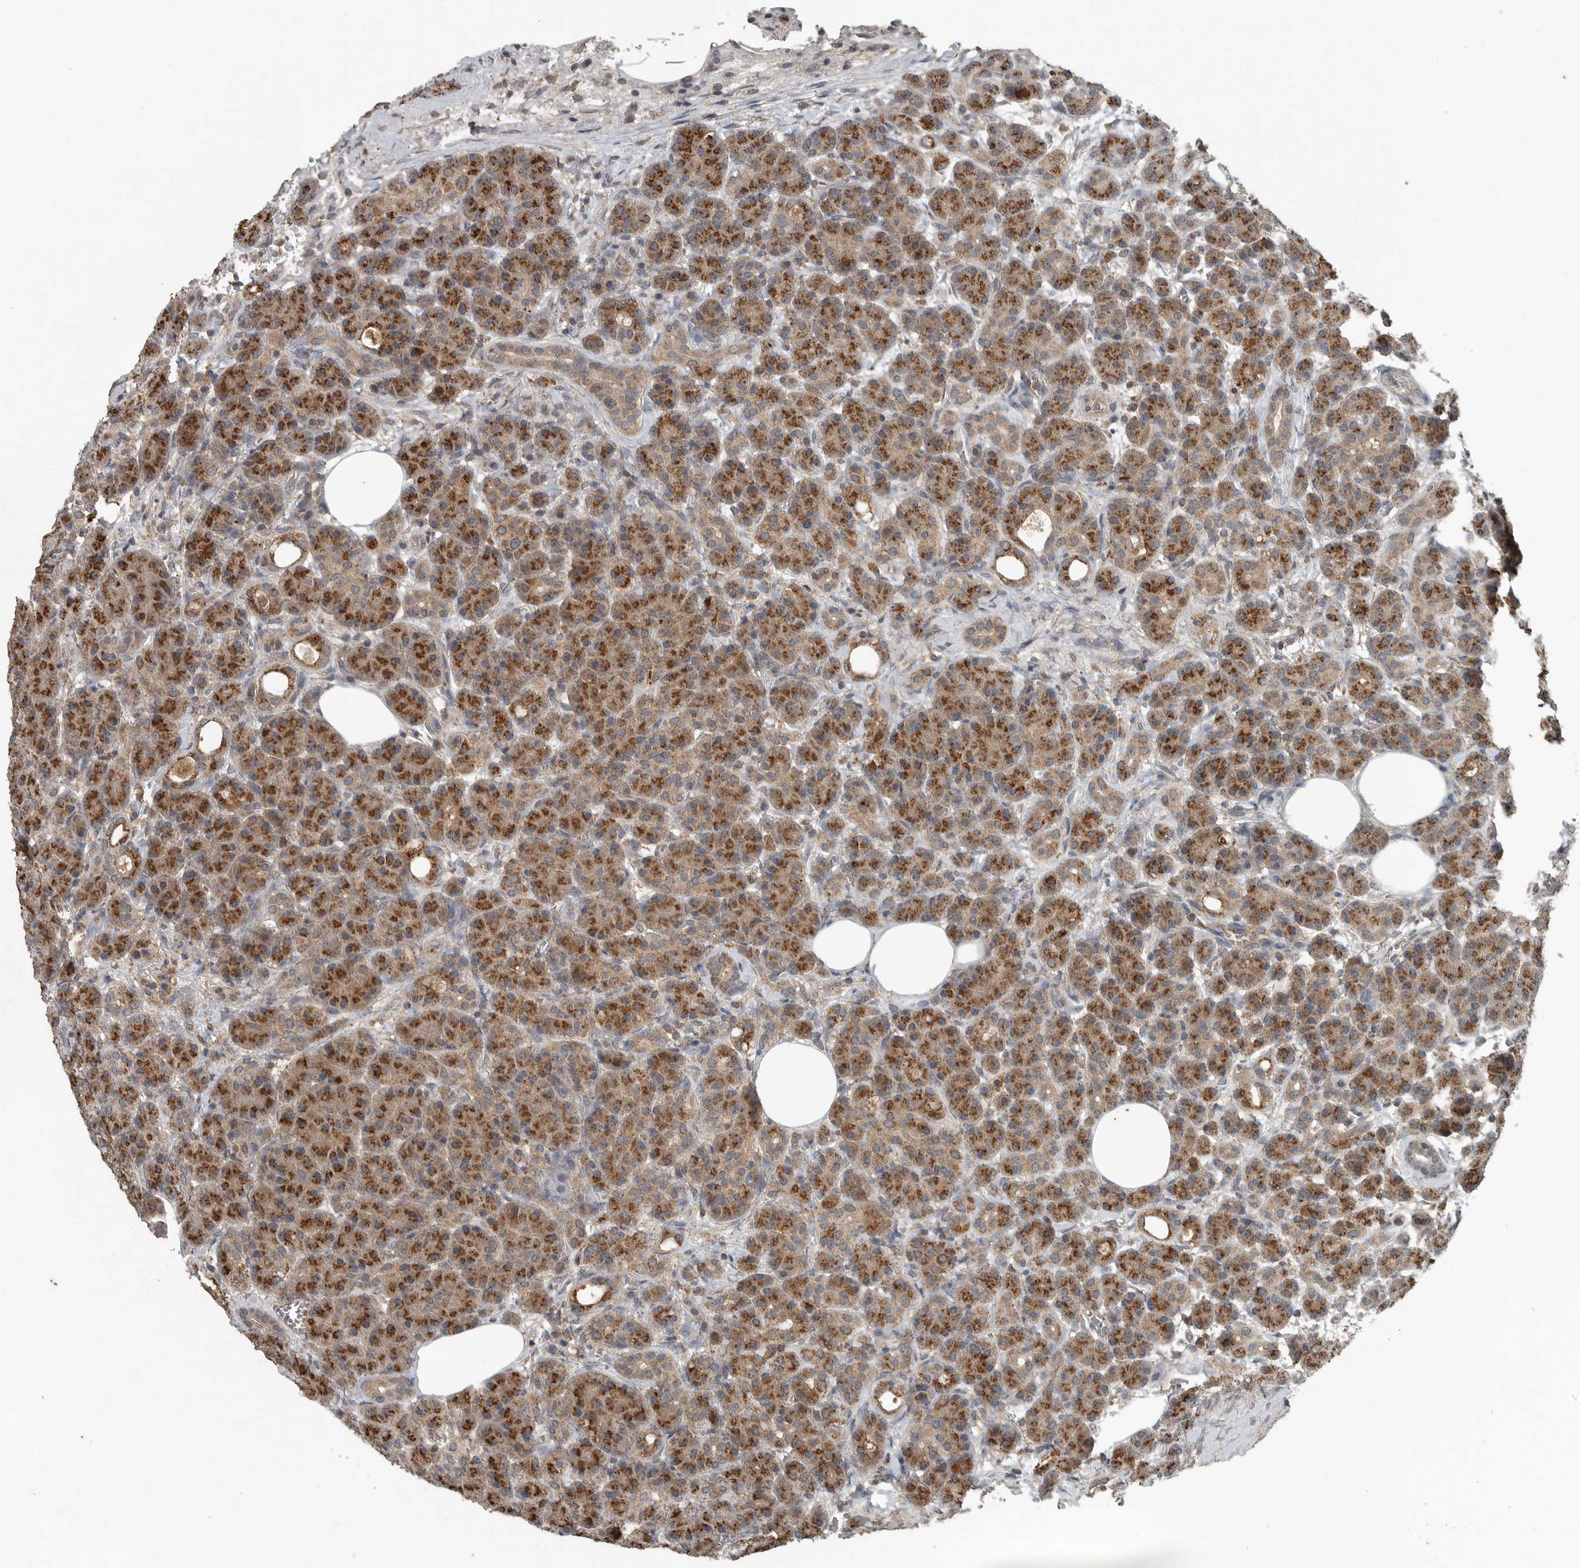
{"staining": {"intensity": "strong", "quantity": "25%-75%", "location": "cytoplasmic/membranous"}, "tissue": "pancreas", "cell_type": "Exocrine glandular cells", "image_type": "normal", "snomed": [{"axis": "morphology", "description": "Normal tissue, NOS"}, {"axis": "topography", "description": "Pancreas"}], "caption": "Immunohistochemistry photomicrograph of normal human pancreas stained for a protein (brown), which shows high levels of strong cytoplasmic/membranous staining in about 25%-75% of exocrine glandular cells.", "gene": "IL6ST", "patient": {"sex": "male", "age": 63}}